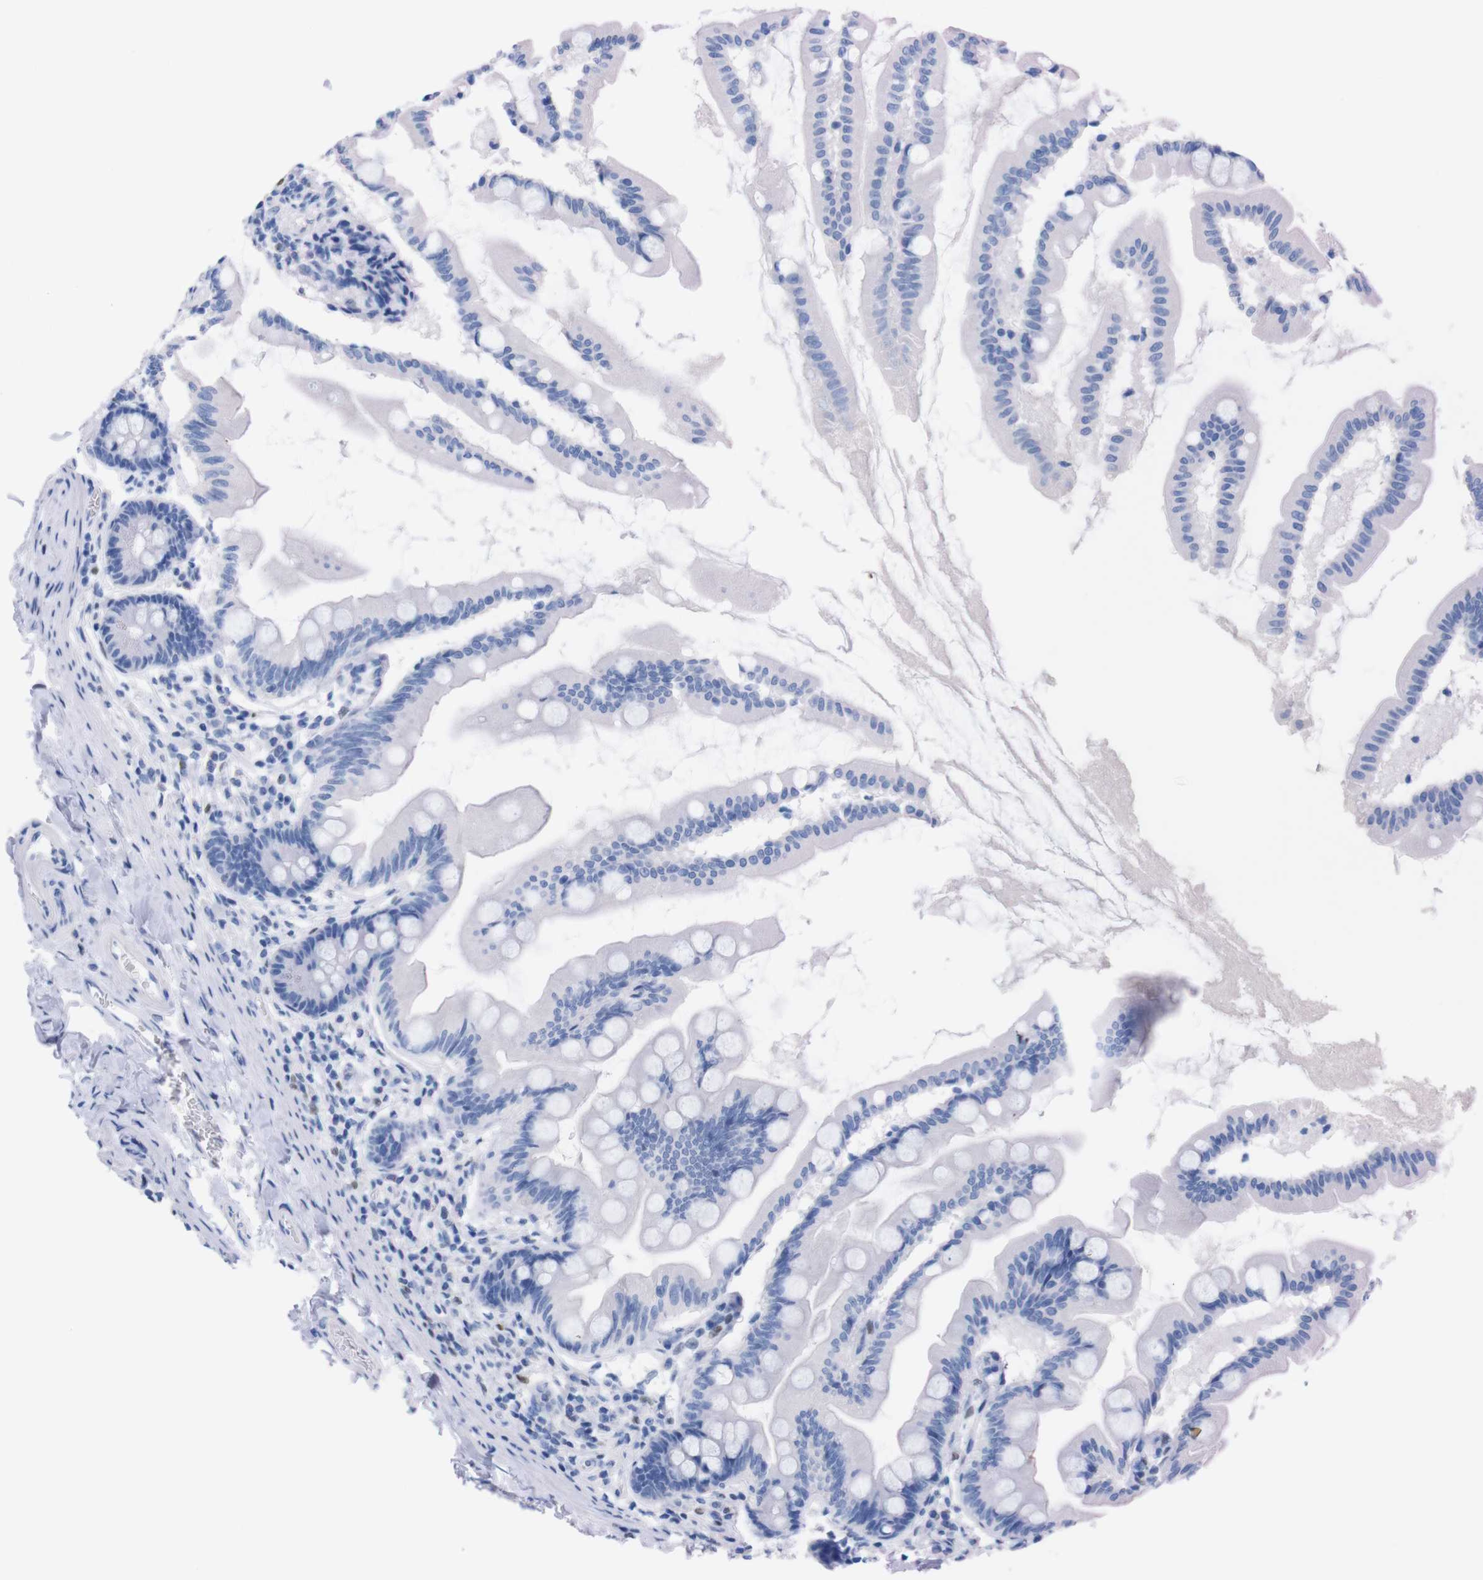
{"staining": {"intensity": "negative", "quantity": "none", "location": "none"}, "tissue": "small intestine", "cell_type": "Glandular cells", "image_type": "normal", "snomed": [{"axis": "morphology", "description": "Normal tissue, NOS"}, {"axis": "topography", "description": "Small intestine"}], "caption": "A high-resolution image shows immunohistochemistry (IHC) staining of unremarkable small intestine, which displays no significant expression in glandular cells. (IHC, brightfield microscopy, high magnification).", "gene": "P2RY12", "patient": {"sex": "female", "age": 56}}